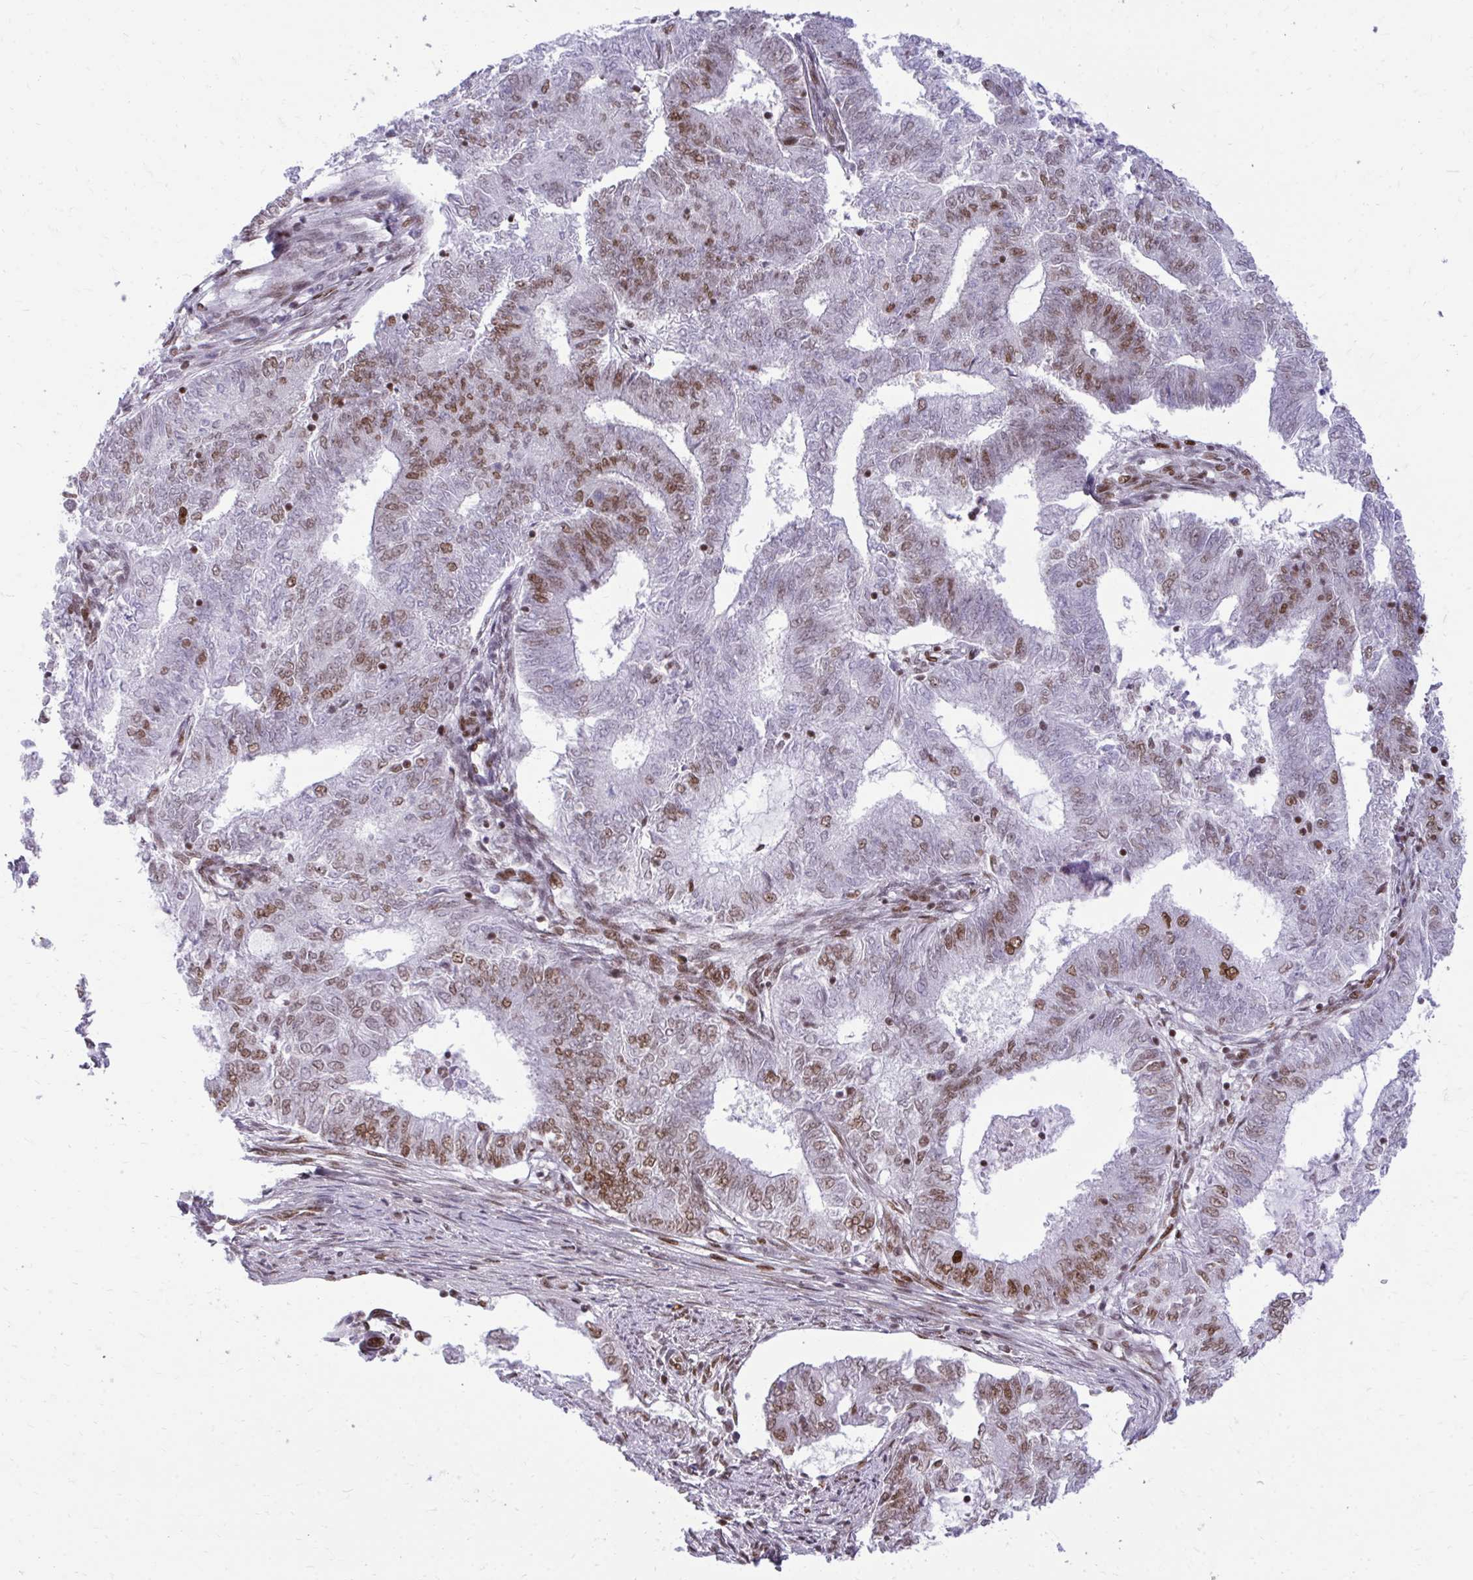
{"staining": {"intensity": "moderate", "quantity": "25%-75%", "location": "nuclear"}, "tissue": "endometrial cancer", "cell_type": "Tumor cells", "image_type": "cancer", "snomed": [{"axis": "morphology", "description": "Adenocarcinoma, NOS"}, {"axis": "topography", "description": "Endometrium"}], "caption": "Immunohistochemistry (IHC) of endometrial adenocarcinoma exhibits medium levels of moderate nuclear positivity in about 25%-75% of tumor cells.", "gene": "CDYL", "patient": {"sex": "female", "age": 62}}